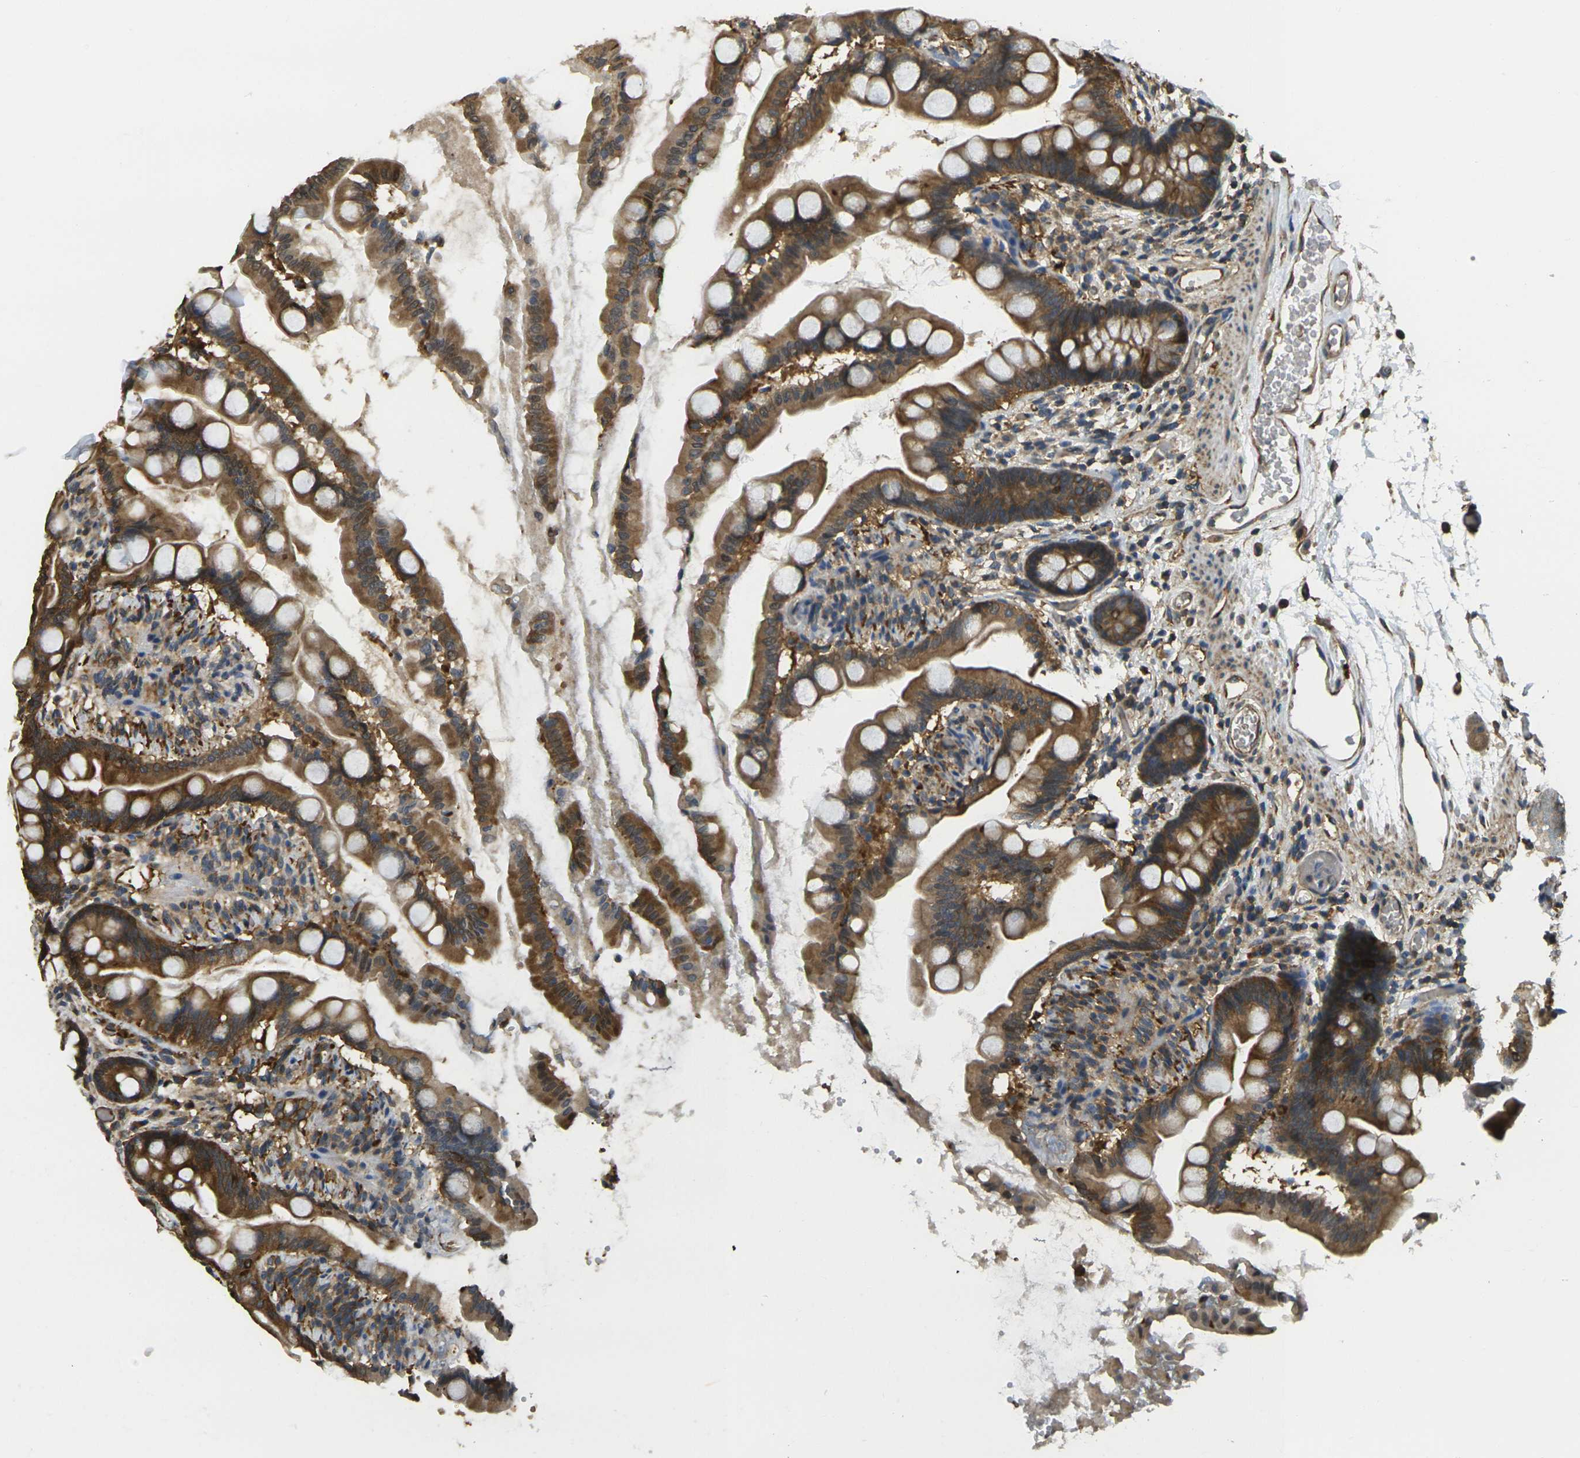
{"staining": {"intensity": "strong", "quantity": ">75%", "location": "cytoplasmic/membranous"}, "tissue": "small intestine", "cell_type": "Glandular cells", "image_type": "normal", "snomed": [{"axis": "morphology", "description": "Normal tissue, NOS"}, {"axis": "topography", "description": "Small intestine"}], "caption": "A high amount of strong cytoplasmic/membranous expression is appreciated in about >75% of glandular cells in unremarkable small intestine. The protein is stained brown, and the nuclei are stained in blue (DAB (3,3'-diaminobenzidine) IHC with brightfield microscopy, high magnification).", "gene": "CAST", "patient": {"sex": "female", "age": 56}}